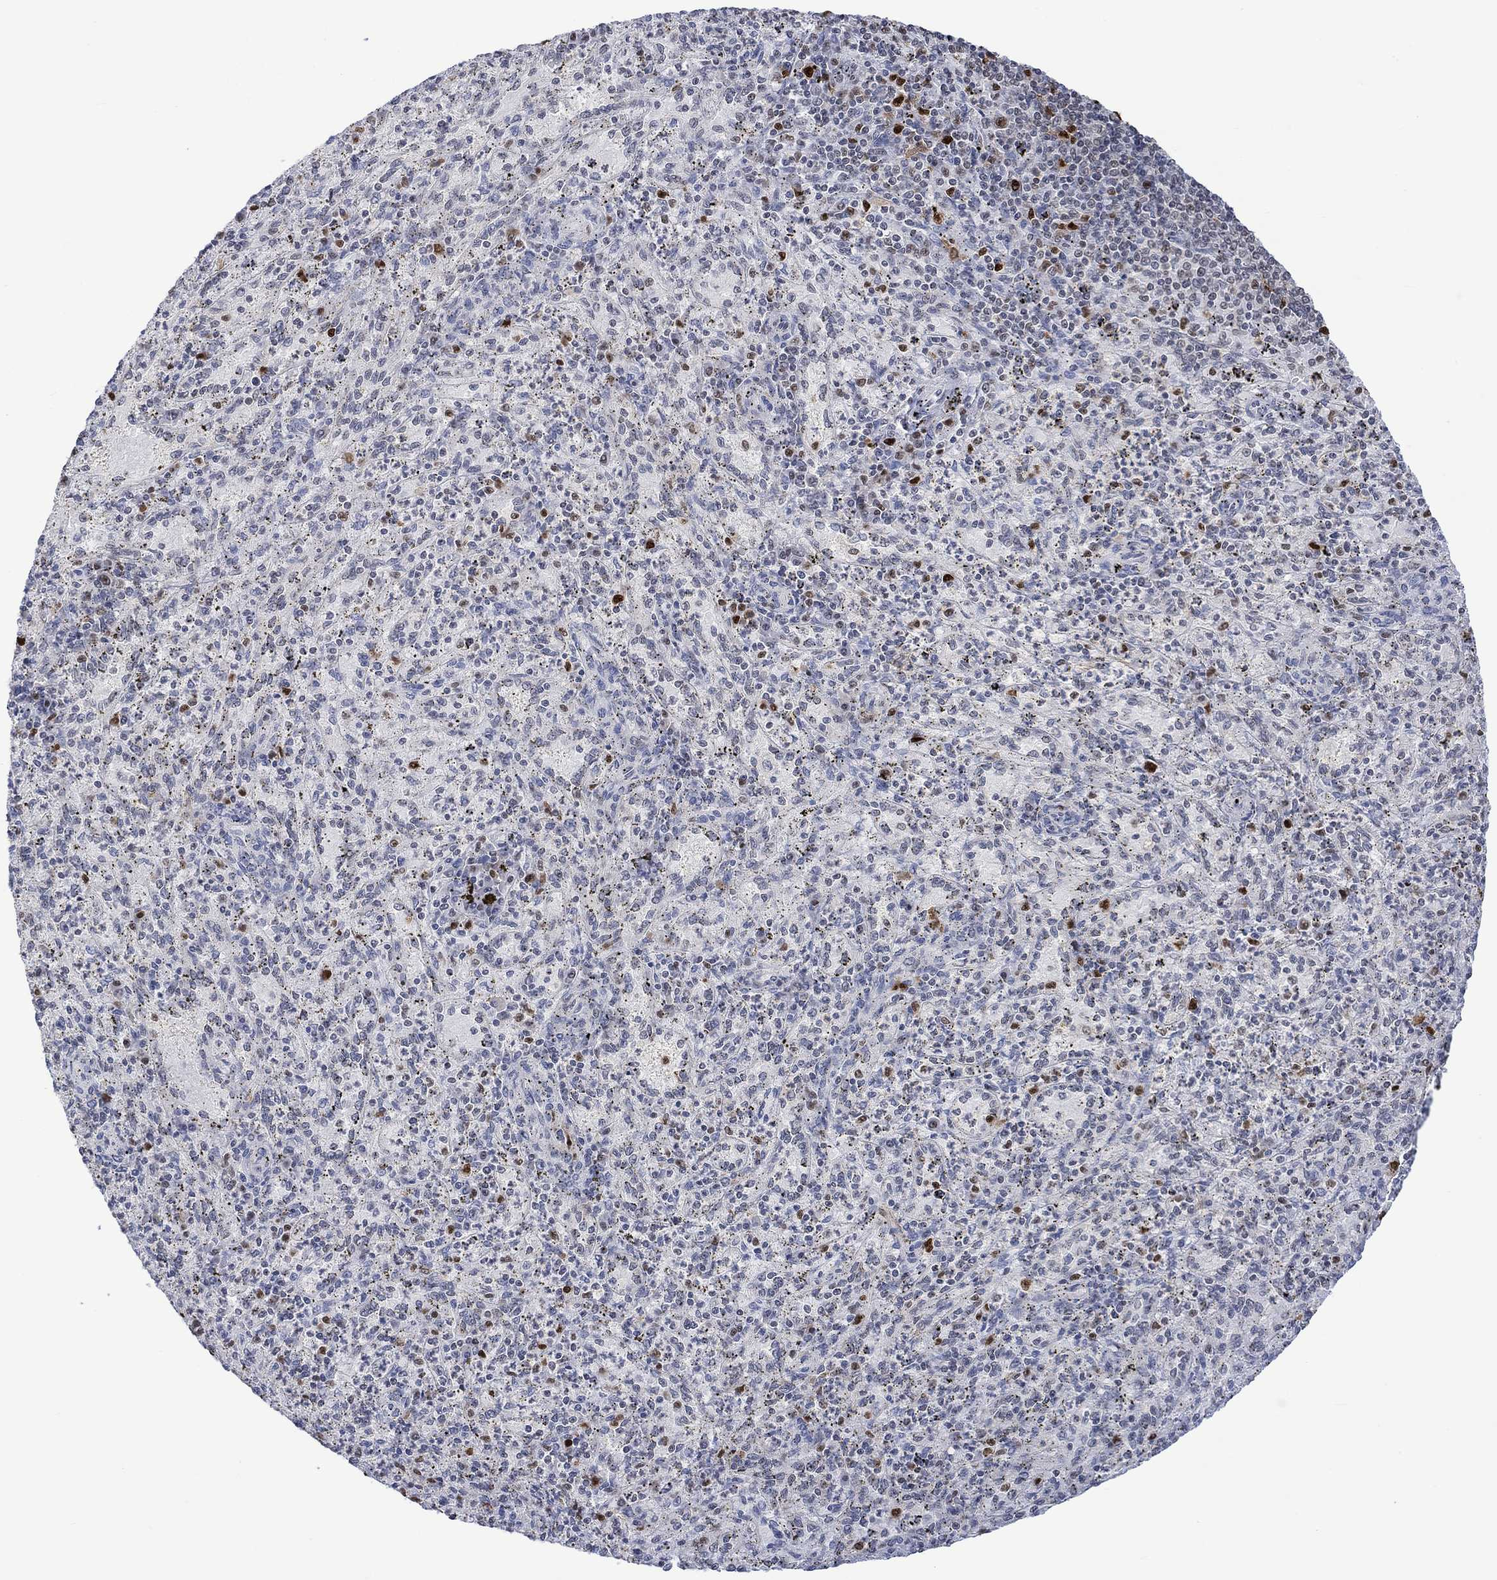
{"staining": {"intensity": "strong", "quantity": "<25%", "location": "nuclear"}, "tissue": "spleen", "cell_type": "Cells in red pulp", "image_type": "normal", "snomed": [{"axis": "morphology", "description": "Normal tissue, NOS"}, {"axis": "topography", "description": "Spleen"}], "caption": "Brown immunohistochemical staining in benign spleen demonstrates strong nuclear expression in about <25% of cells in red pulp. (DAB (3,3'-diaminobenzidine) IHC, brown staining for protein, blue staining for nuclei).", "gene": "RAD54L2", "patient": {"sex": "male", "age": 60}}